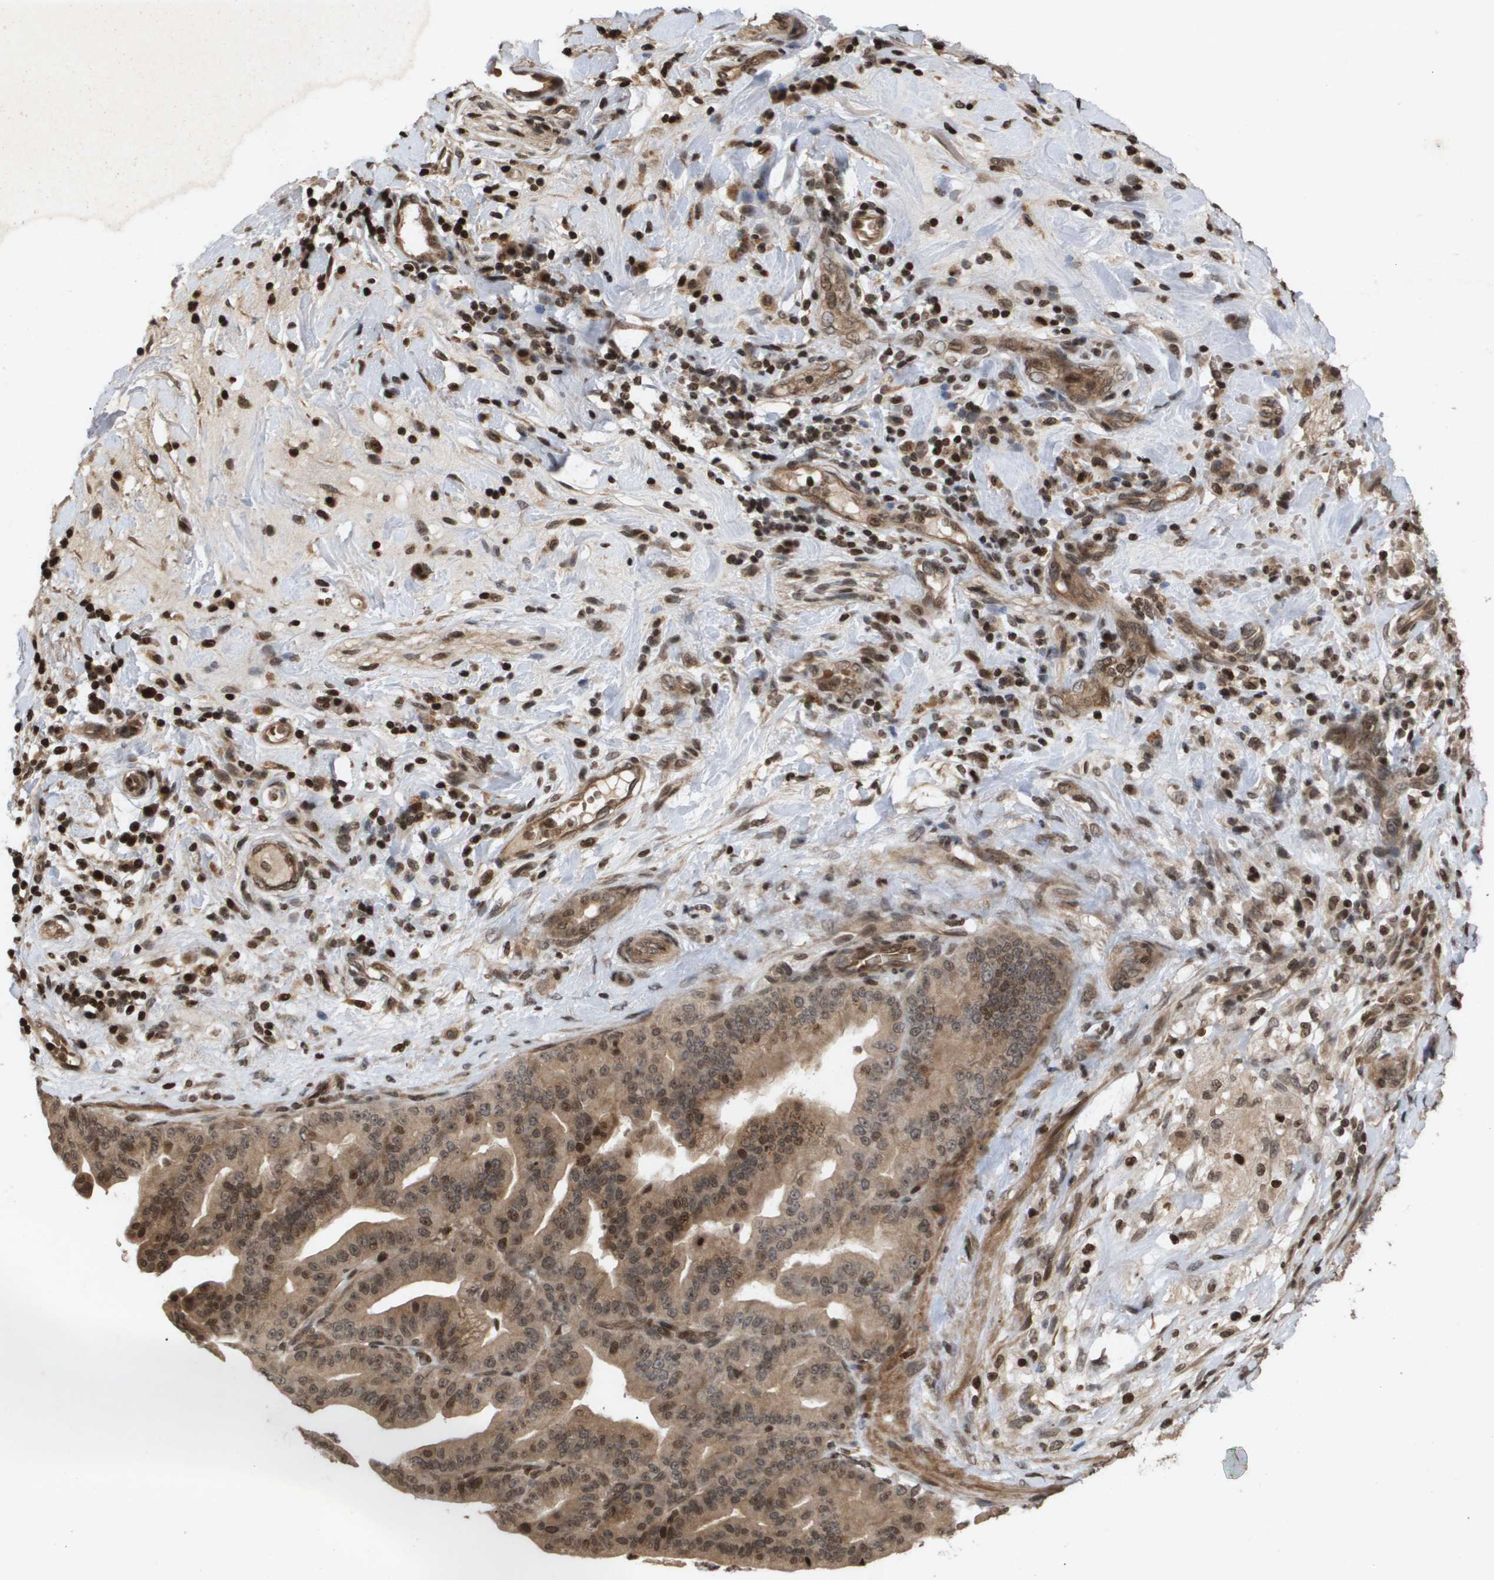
{"staining": {"intensity": "moderate", "quantity": ">75%", "location": "cytoplasmic/membranous,nuclear"}, "tissue": "pancreatic cancer", "cell_type": "Tumor cells", "image_type": "cancer", "snomed": [{"axis": "morphology", "description": "Adenocarcinoma, NOS"}, {"axis": "topography", "description": "Pancreas"}], "caption": "Human pancreatic cancer (adenocarcinoma) stained for a protein (brown) reveals moderate cytoplasmic/membranous and nuclear positive positivity in about >75% of tumor cells.", "gene": "HSPA6", "patient": {"sex": "male", "age": 63}}